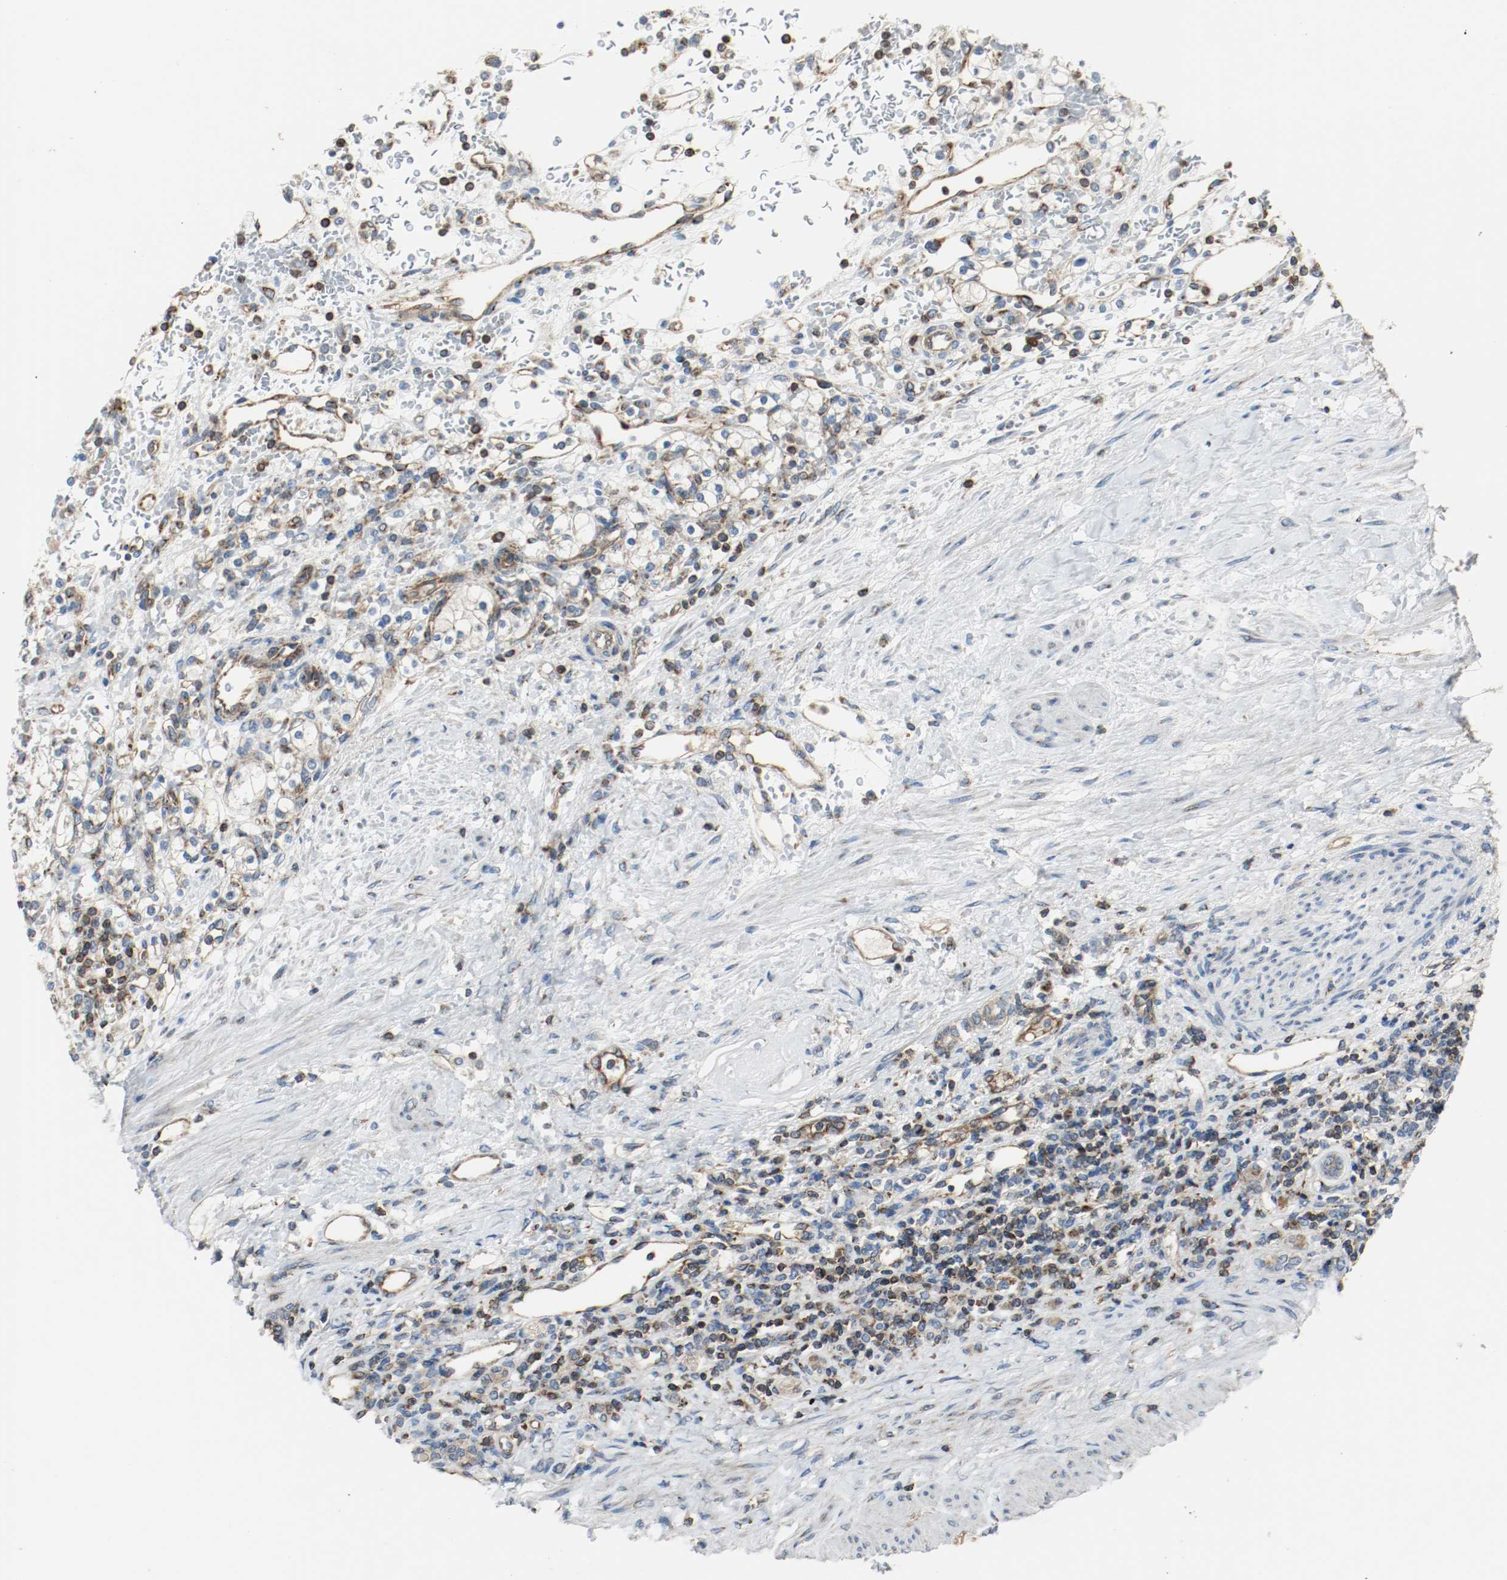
{"staining": {"intensity": "moderate", "quantity": "25%-75%", "location": "cytoplasmic/membranous"}, "tissue": "renal cancer", "cell_type": "Tumor cells", "image_type": "cancer", "snomed": [{"axis": "morphology", "description": "Normal tissue, NOS"}, {"axis": "morphology", "description": "Adenocarcinoma, NOS"}, {"axis": "topography", "description": "Kidney"}], "caption": "An IHC micrograph of tumor tissue is shown. Protein staining in brown labels moderate cytoplasmic/membranous positivity in adenocarcinoma (renal) within tumor cells. (DAB (3,3'-diaminobenzidine) IHC with brightfield microscopy, high magnification).", "gene": "PLCG1", "patient": {"sex": "female", "age": 55}}